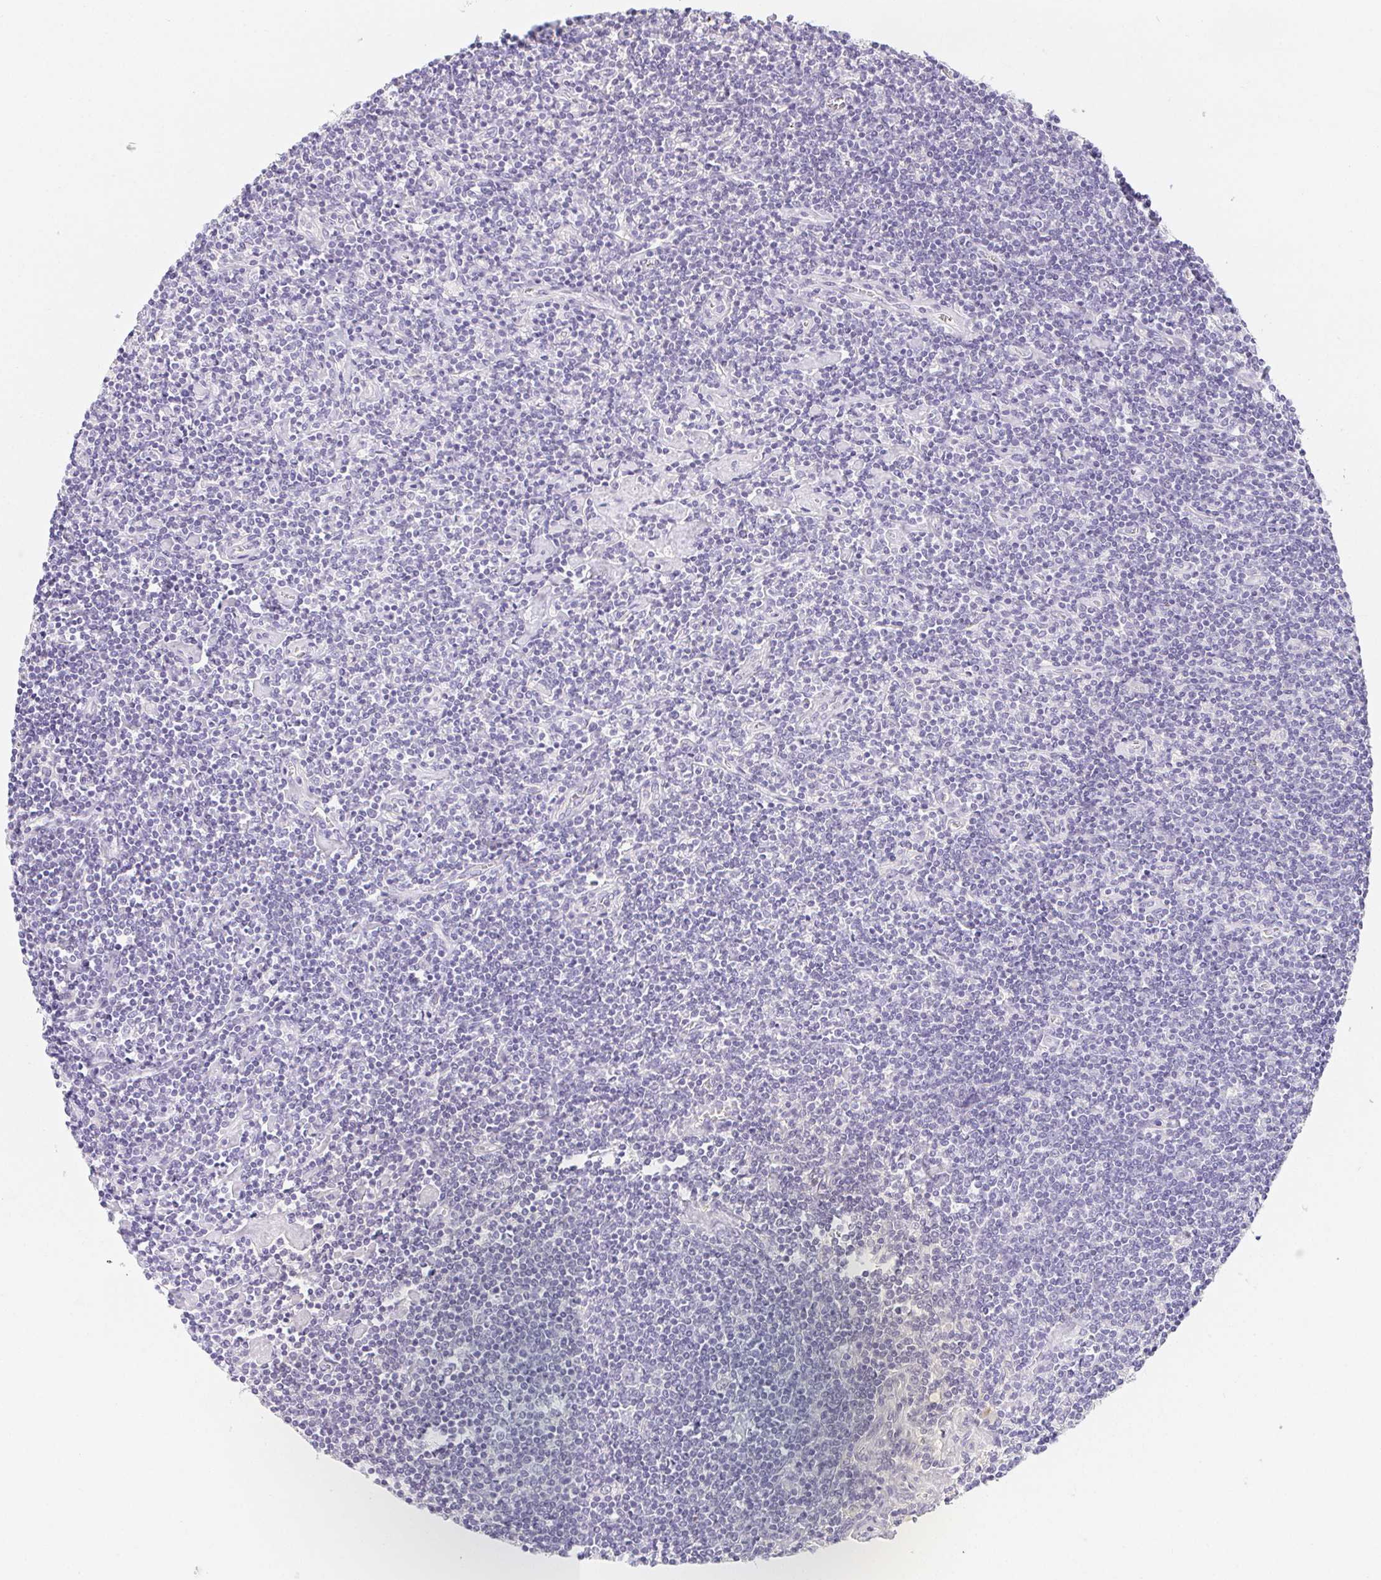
{"staining": {"intensity": "negative", "quantity": "none", "location": "none"}, "tissue": "lymphoma", "cell_type": "Tumor cells", "image_type": "cancer", "snomed": [{"axis": "morphology", "description": "Hodgkin's disease, NOS"}, {"axis": "topography", "description": "Lymph node"}], "caption": "Protein analysis of lymphoma displays no significant staining in tumor cells.", "gene": "ZBBX", "patient": {"sex": "male", "age": 40}}